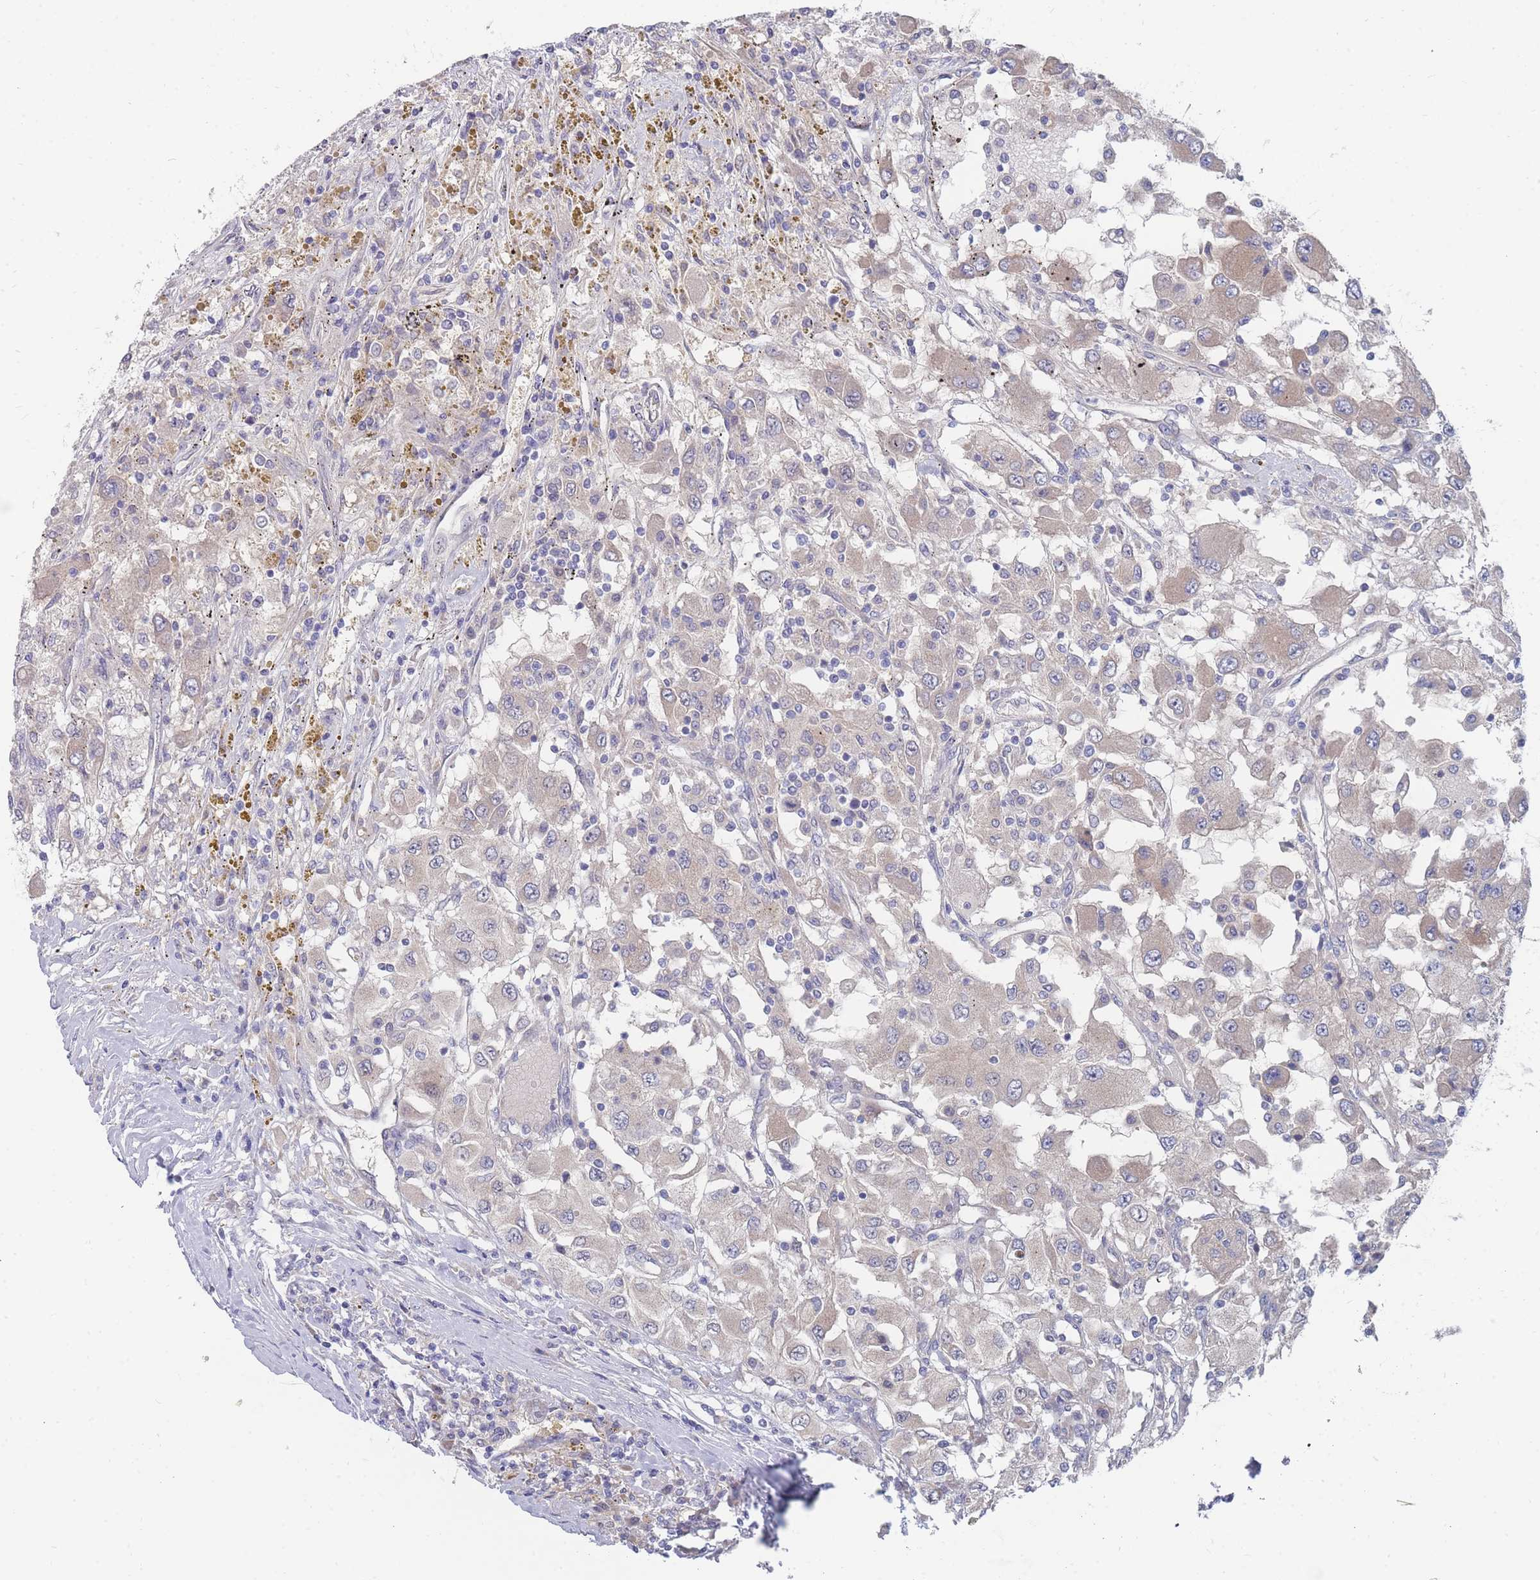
{"staining": {"intensity": "negative", "quantity": "none", "location": "none"}, "tissue": "renal cancer", "cell_type": "Tumor cells", "image_type": "cancer", "snomed": [{"axis": "morphology", "description": "Adenocarcinoma, NOS"}, {"axis": "topography", "description": "Kidney"}], "caption": "High power microscopy histopathology image of an immunohistochemistry (IHC) histopathology image of renal adenocarcinoma, revealing no significant expression in tumor cells. (Brightfield microscopy of DAB IHC at high magnification).", "gene": "NUB1", "patient": {"sex": "female", "age": 67}}